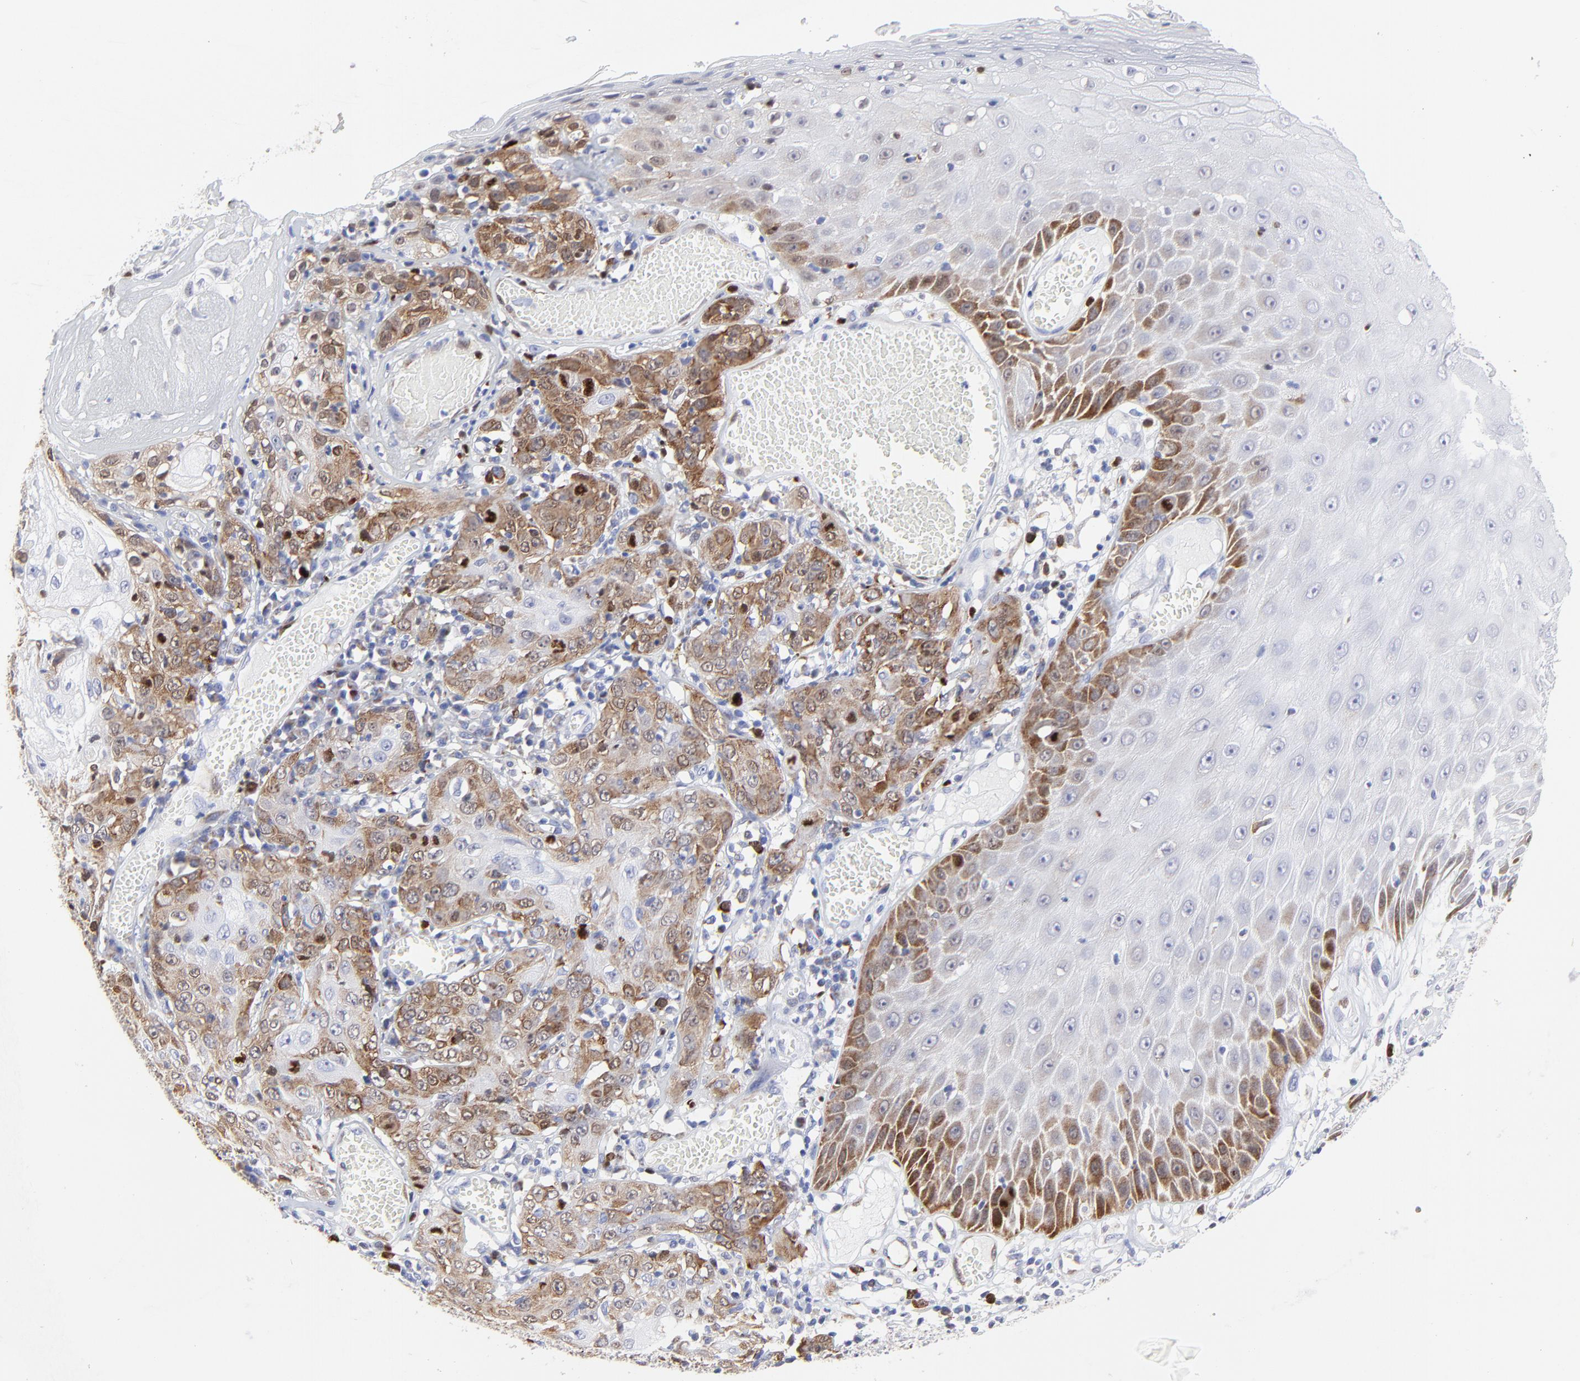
{"staining": {"intensity": "moderate", "quantity": ">75%", "location": "cytoplasmic/membranous"}, "tissue": "skin cancer", "cell_type": "Tumor cells", "image_type": "cancer", "snomed": [{"axis": "morphology", "description": "Squamous cell carcinoma, NOS"}, {"axis": "topography", "description": "Skin"}], "caption": "Moderate cytoplasmic/membranous protein positivity is identified in approximately >75% of tumor cells in skin cancer (squamous cell carcinoma).", "gene": "NCAPH", "patient": {"sex": "male", "age": 65}}